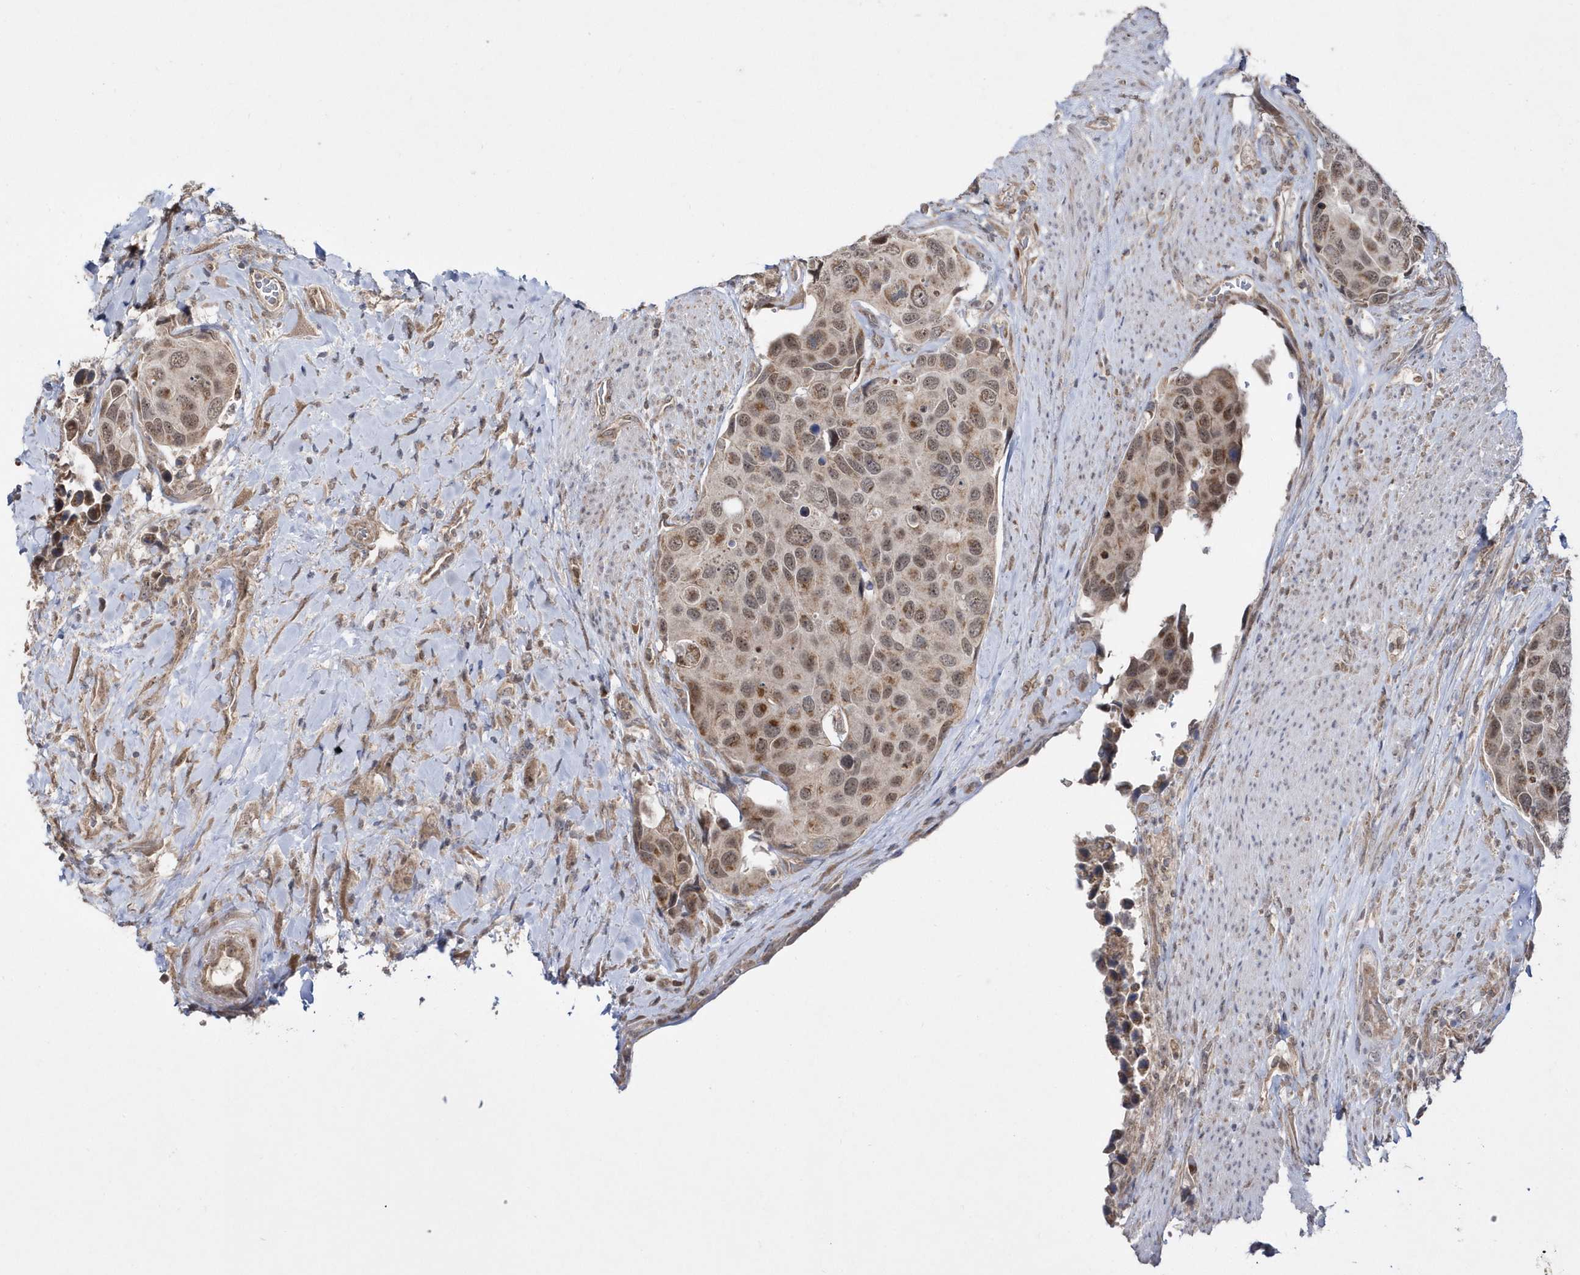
{"staining": {"intensity": "weak", "quantity": ">75%", "location": "cytoplasmic/membranous,nuclear"}, "tissue": "urothelial cancer", "cell_type": "Tumor cells", "image_type": "cancer", "snomed": [{"axis": "morphology", "description": "Urothelial carcinoma, High grade"}, {"axis": "topography", "description": "Urinary bladder"}], "caption": "This image exhibits IHC staining of urothelial cancer, with low weak cytoplasmic/membranous and nuclear staining in approximately >75% of tumor cells.", "gene": "DALRD3", "patient": {"sex": "male", "age": 74}}